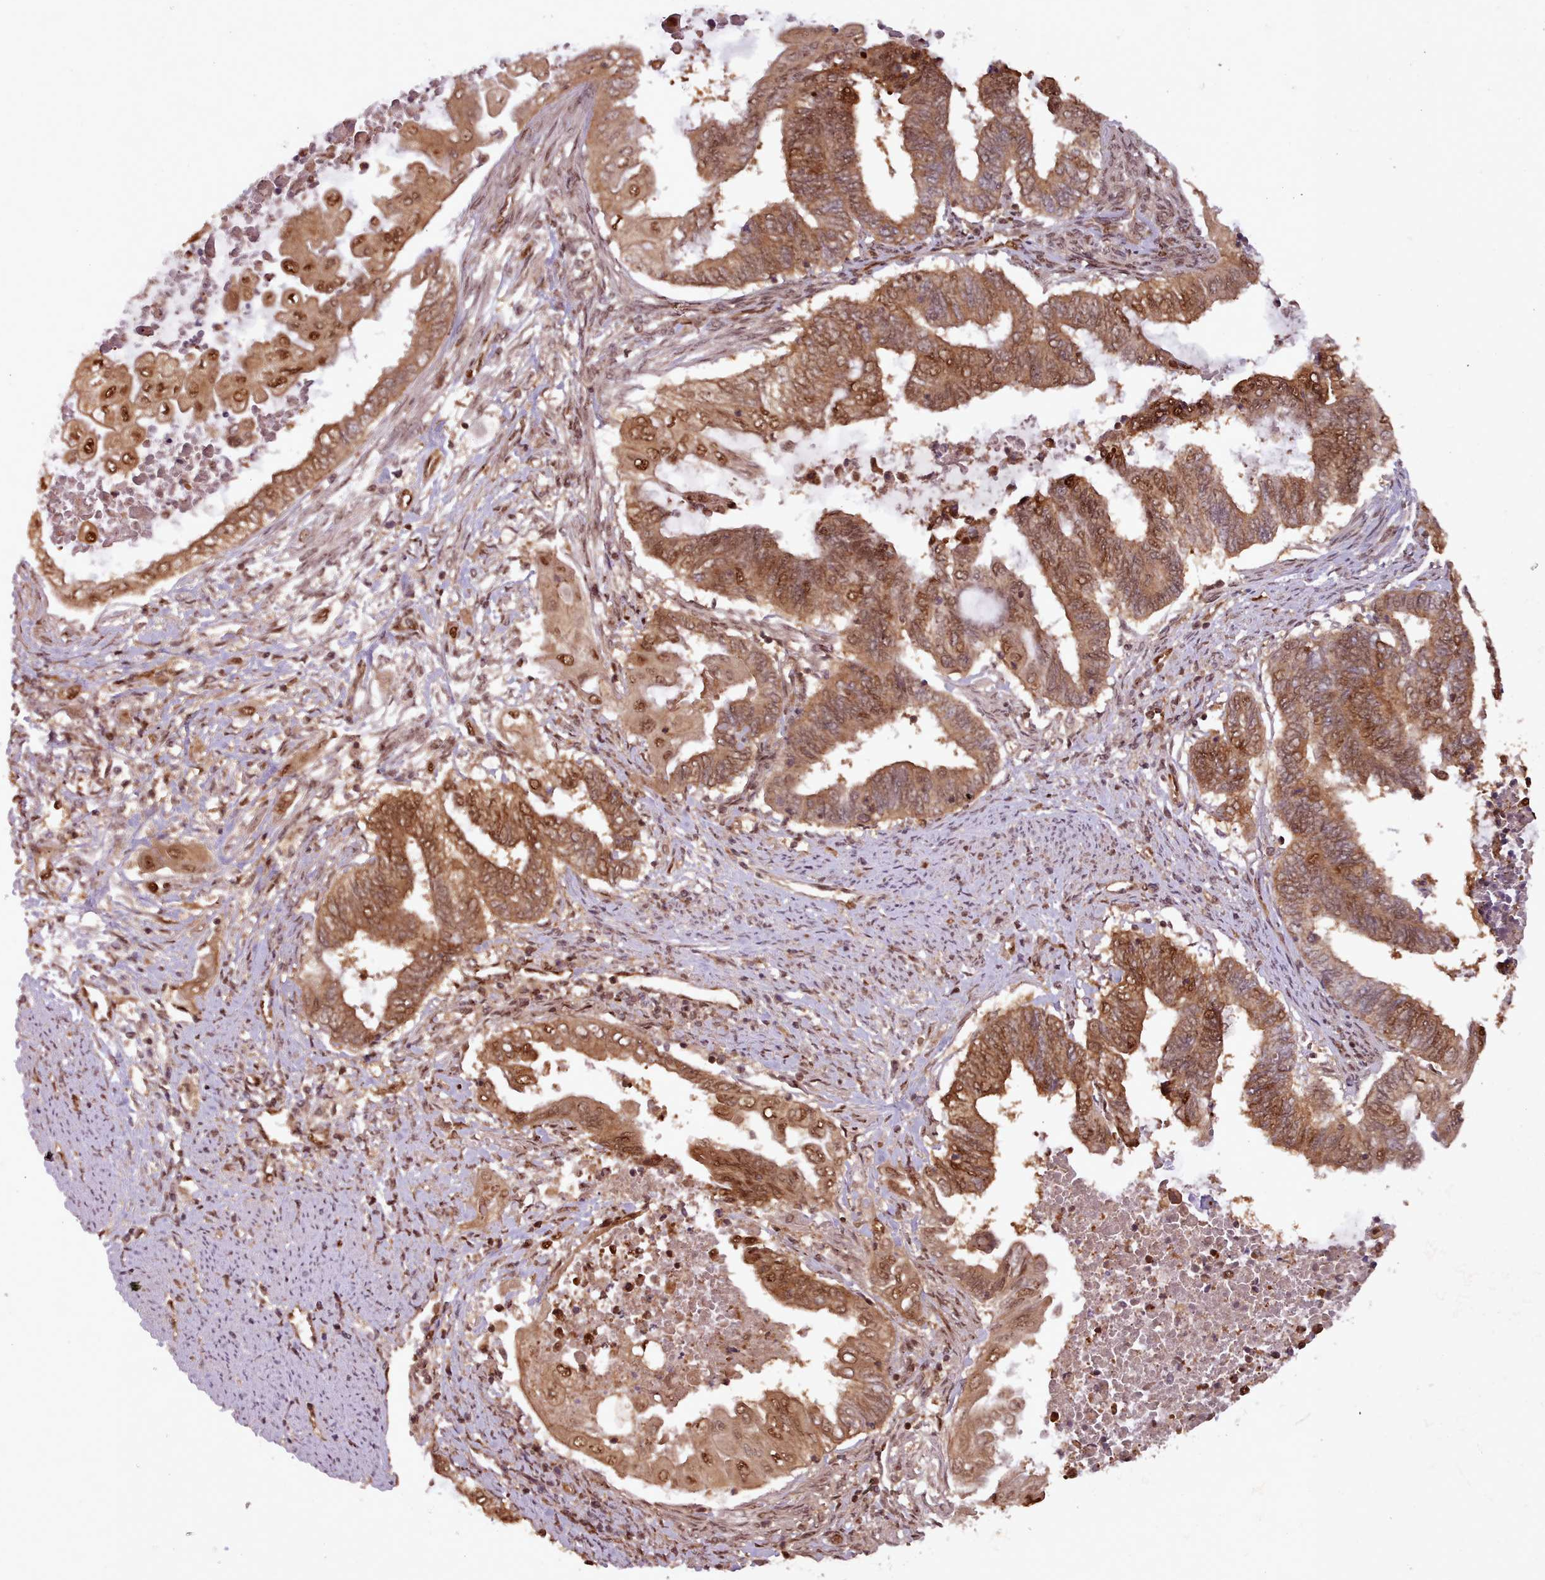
{"staining": {"intensity": "moderate", "quantity": ">75%", "location": "cytoplasmic/membranous,nuclear"}, "tissue": "endometrial cancer", "cell_type": "Tumor cells", "image_type": "cancer", "snomed": [{"axis": "morphology", "description": "Adenocarcinoma, NOS"}, {"axis": "topography", "description": "Uterus"}, {"axis": "topography", "description": "Endometrium"}], "caption": "Endometrial cancer stained with IHC displays moderate cytoplasmic/membranous and nuclear expression in about >75% of tumor cells. (Stains: DAB (3,3'-diaminobenzidine) in brown, nuclei in blue, Microscopy: brightfield microscopy at high magnification).", "gene": "RPS27A", "patient": {"sex": "female", "age": 70}}